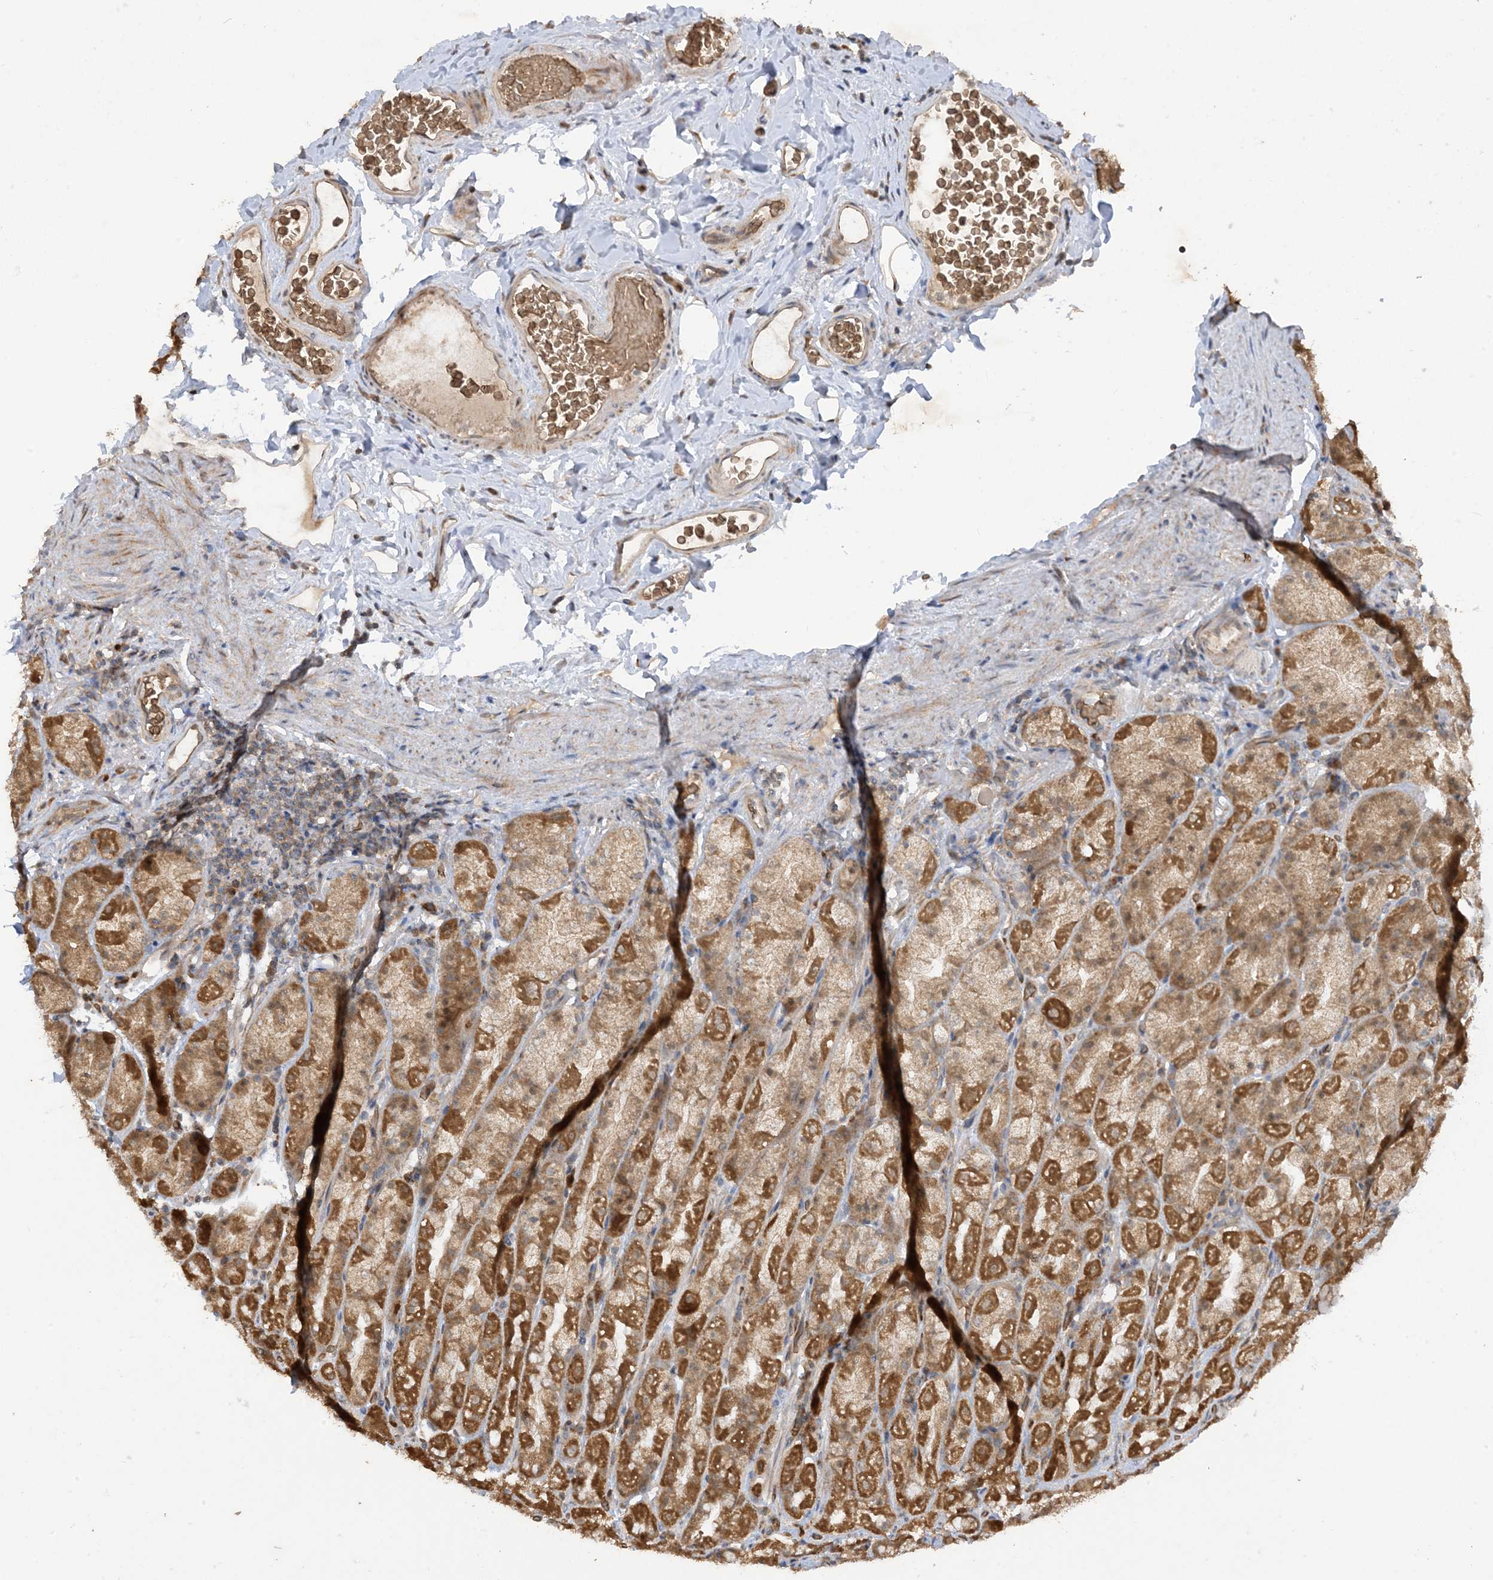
{"staining": {"intensity": "moderate", "quantity": ">75%", "location": "cytoplasmic/membranous"}, "tissue": "stomach", "cell_type": "Glandular cells", "image_type": "normal", "snomed": [{"axis": "morphology", "description": "Normal tissue, NOS"}, {"axis": "topography", "description": "Stomach, upper"}], "caption": "Stomach stained for a protein exhibits moderate cytoplasmic/membranous positivity in glandular cells. The protein is shown in brown color, while the nuclei are stained blue.", "gene": "PUSL1", "patient": {"sex": "male", "age": 68}}